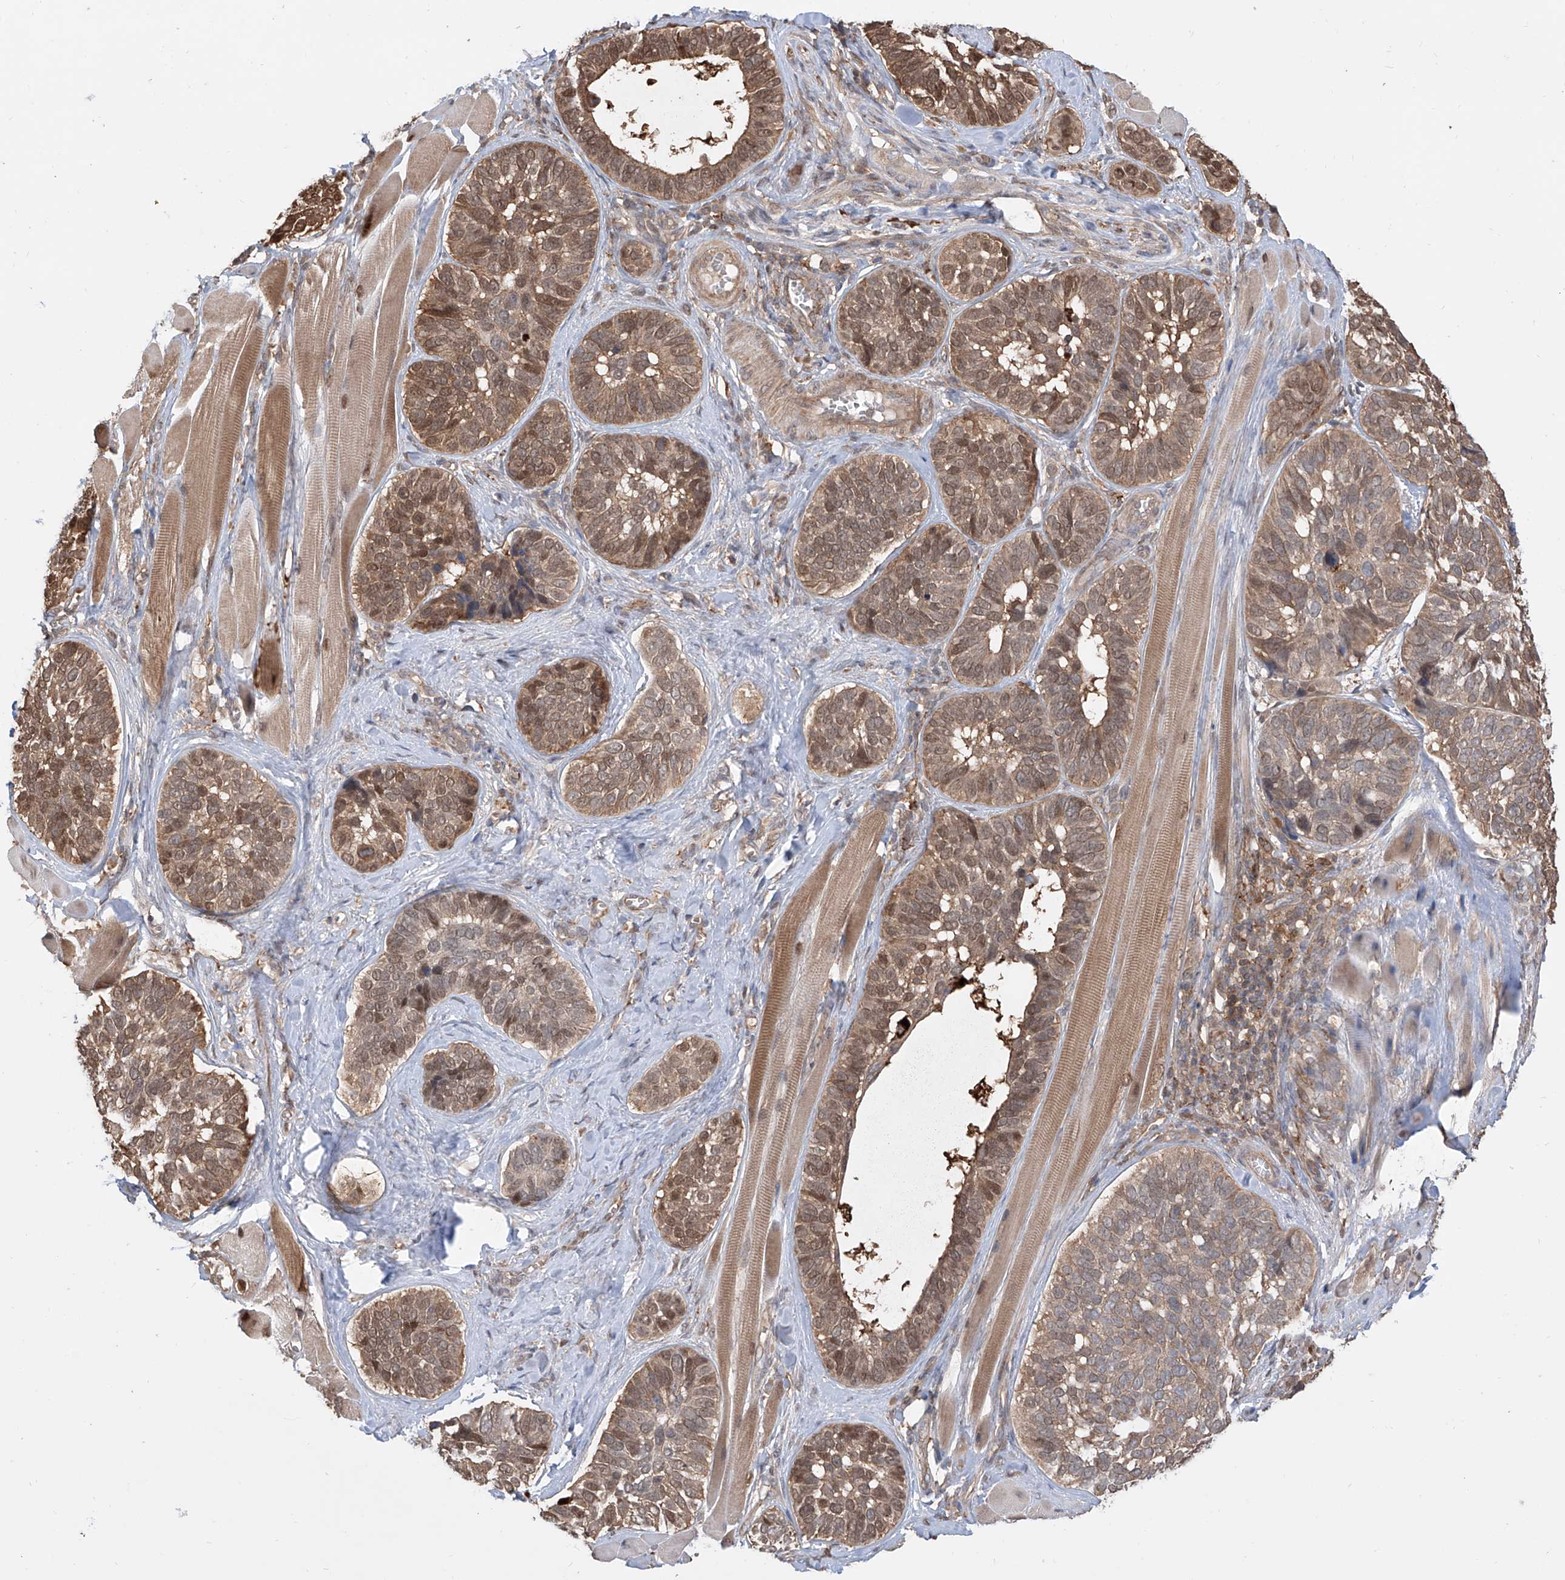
{"staining": {"intensity": "moderate", "quantity": ">75%", "location": "cytoplasmic/membranous,nuclear"}, "tissue": "skin cancer", "cell_type": "Tumor cells", "image_type": "cancer", "snomed": [{"axis": "morphology", "description": "Basal cell carcinoma"}, {"axis": "topography", "description": "Skin"}], "caption": "IHC image of neoplastic tissue: skin cancer stained using immunohistochemistry reveals medium levels of moderate protein expression localized specifically in the cytoplasmic/membranous and nuclear of tumor cells, appearing as a cytoplasmic/membranous and nuclear brown color.", "gene": "HOXC8", "patient": {"sex": "male", "age": 62}}